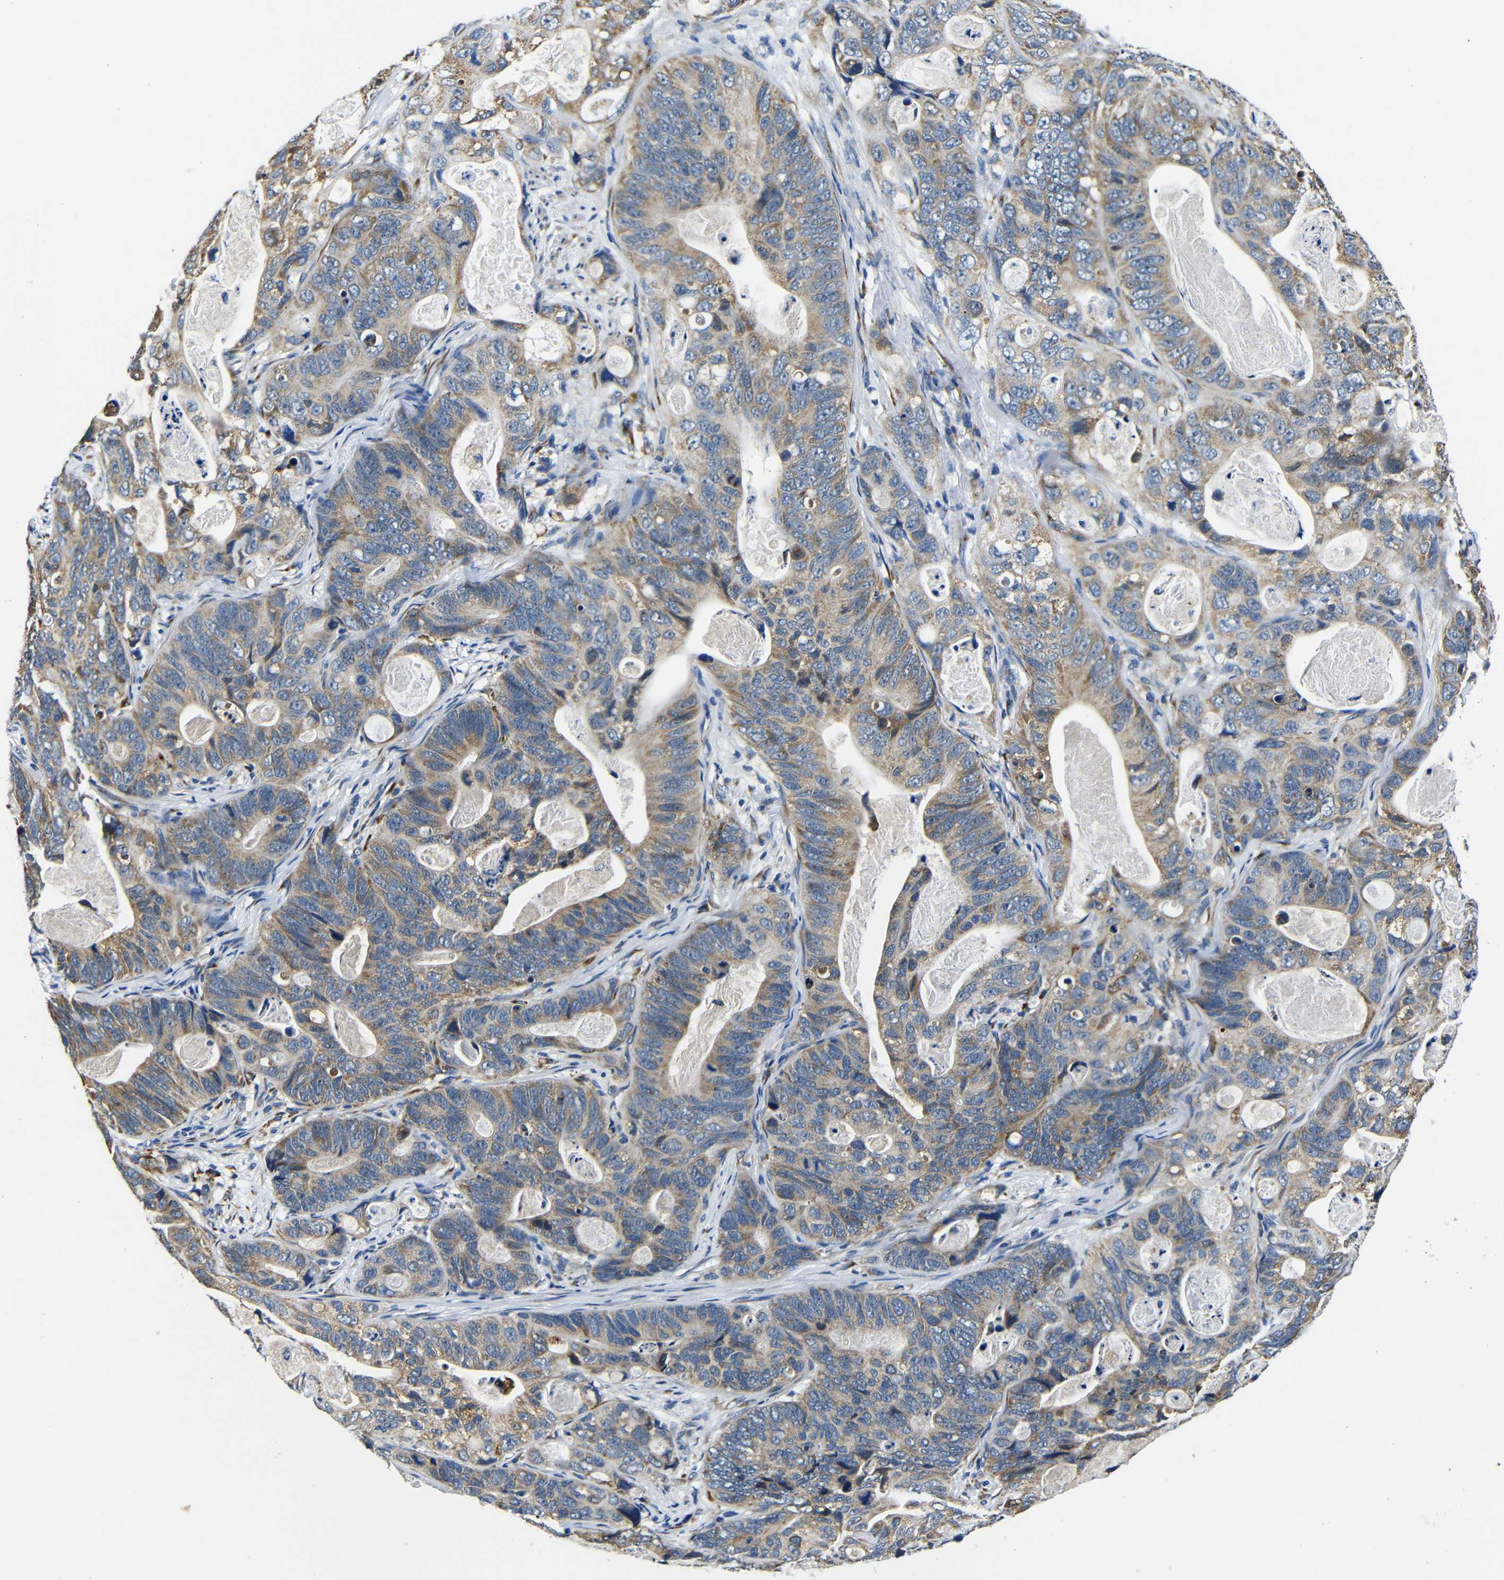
{"staining": {"intensity": "weak", "quantity": ">75%", "location": "cytoplasmic/membranous"}, "tissue": "stomach cancer", "cell_type": "Tumor cells", "image_type": "cancer", "snomed": [{"axis": "morphology", "description": "Adenocarcinoma, NOS"}, {"axis": "topography", "description": "Stomach"}], "caption": "The histopathology image demonstrates staining of adenocarcinoma (stomach), revealing weak cytoplasmic/membranous protein expression (brown color) within tumor cells. (Stains: DAB in brown, nuclei in blue, Microscopy: brightfield microscopy at high magnification).", "gene": "FKBP14", "patient": {"sex": "female", "age": 89}}